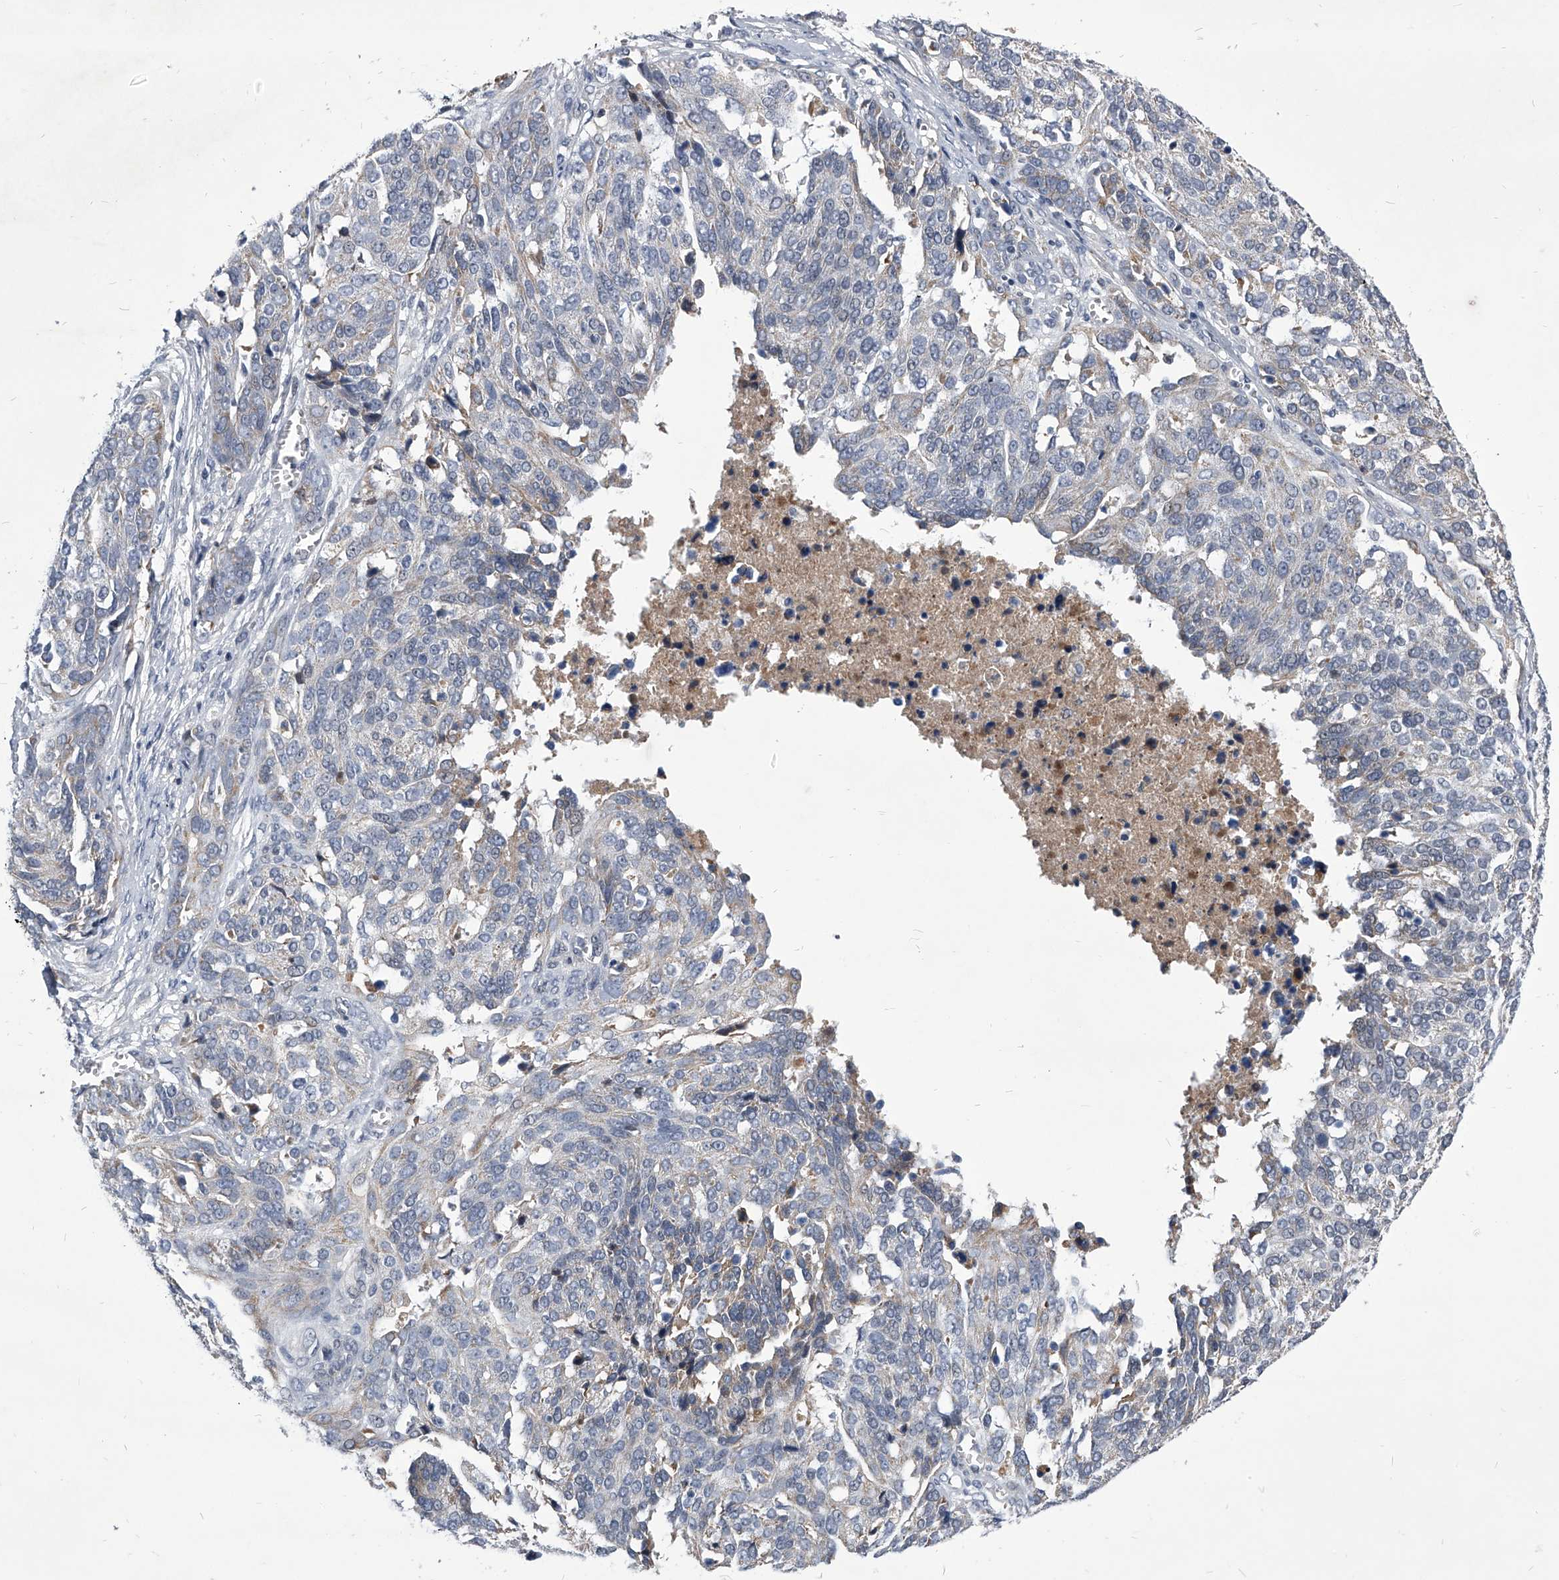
{"staining": {"intensity": "negative", "quantity": "none", "location": "none"}, "tissue": "ovarian cancer", "cell_type": "Tumor cells", "image_type": "cancer", "snomed": [{"axis": "morphology", "description": "Cystadenocarcinoma, serous, NOS"}, {"axis": "topography", "description": "Ovary"}], "caption": "The IHC image has no significant staining in tumor cells of ovarian cancer (serous cystadenocarcinoma) tissue.", "gene": "ZNF76", "patient": {"sex": "female", "age": 44}}